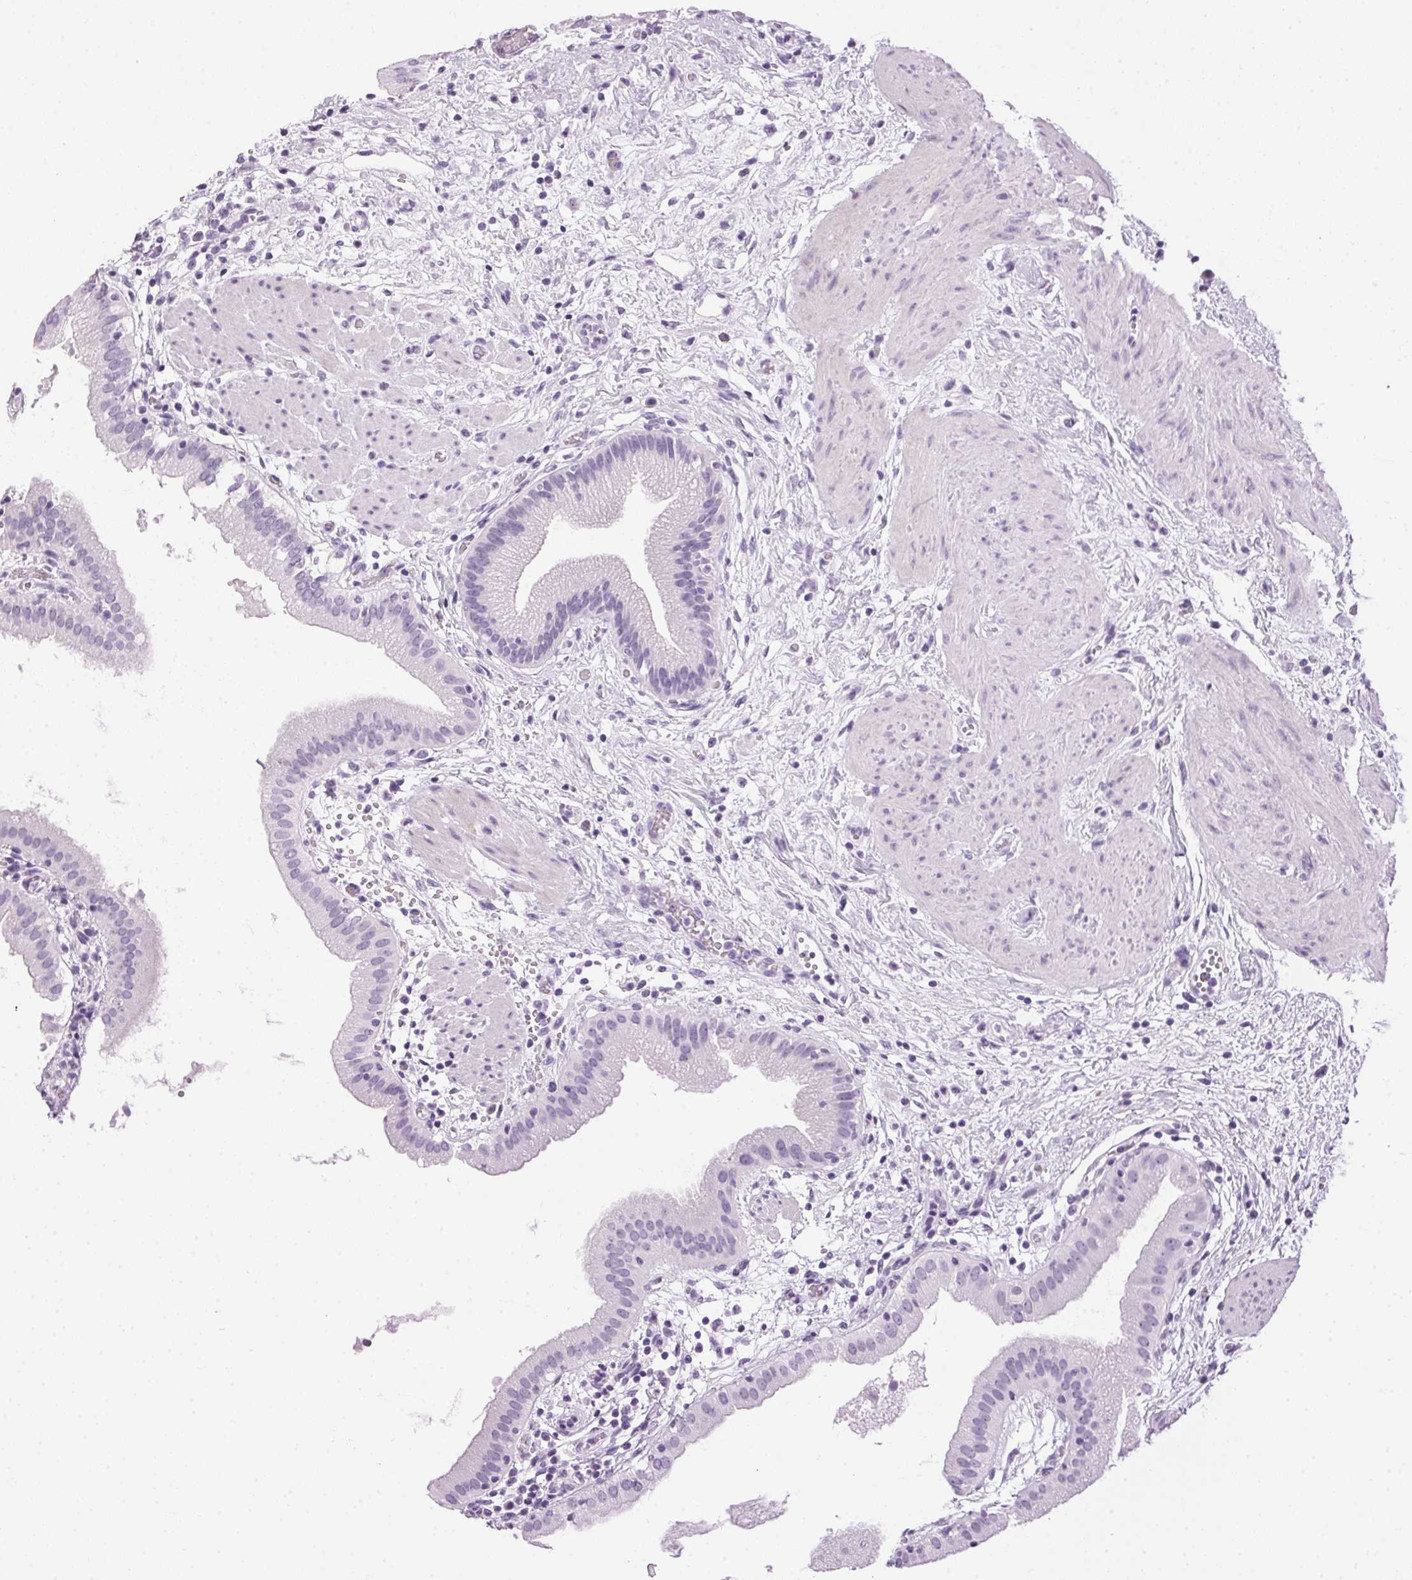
{"staining": {"intensity": "negative", "quantity": "none", "location": "none"}, "tissue": "gallbladder", "cell_type": "Glandular cells", "image_type": "normal", "snomed": [{"axis": "morphology", "description": "Normal tissue, NOS"}, {"axis": "topography", "description": "Gallbladder"}], "caption": "The photomicrograph reveals no staining of glandular cells in normal gallbladder.", "gene": "SP7", "patient": {"sex": "female", "age": 65}}